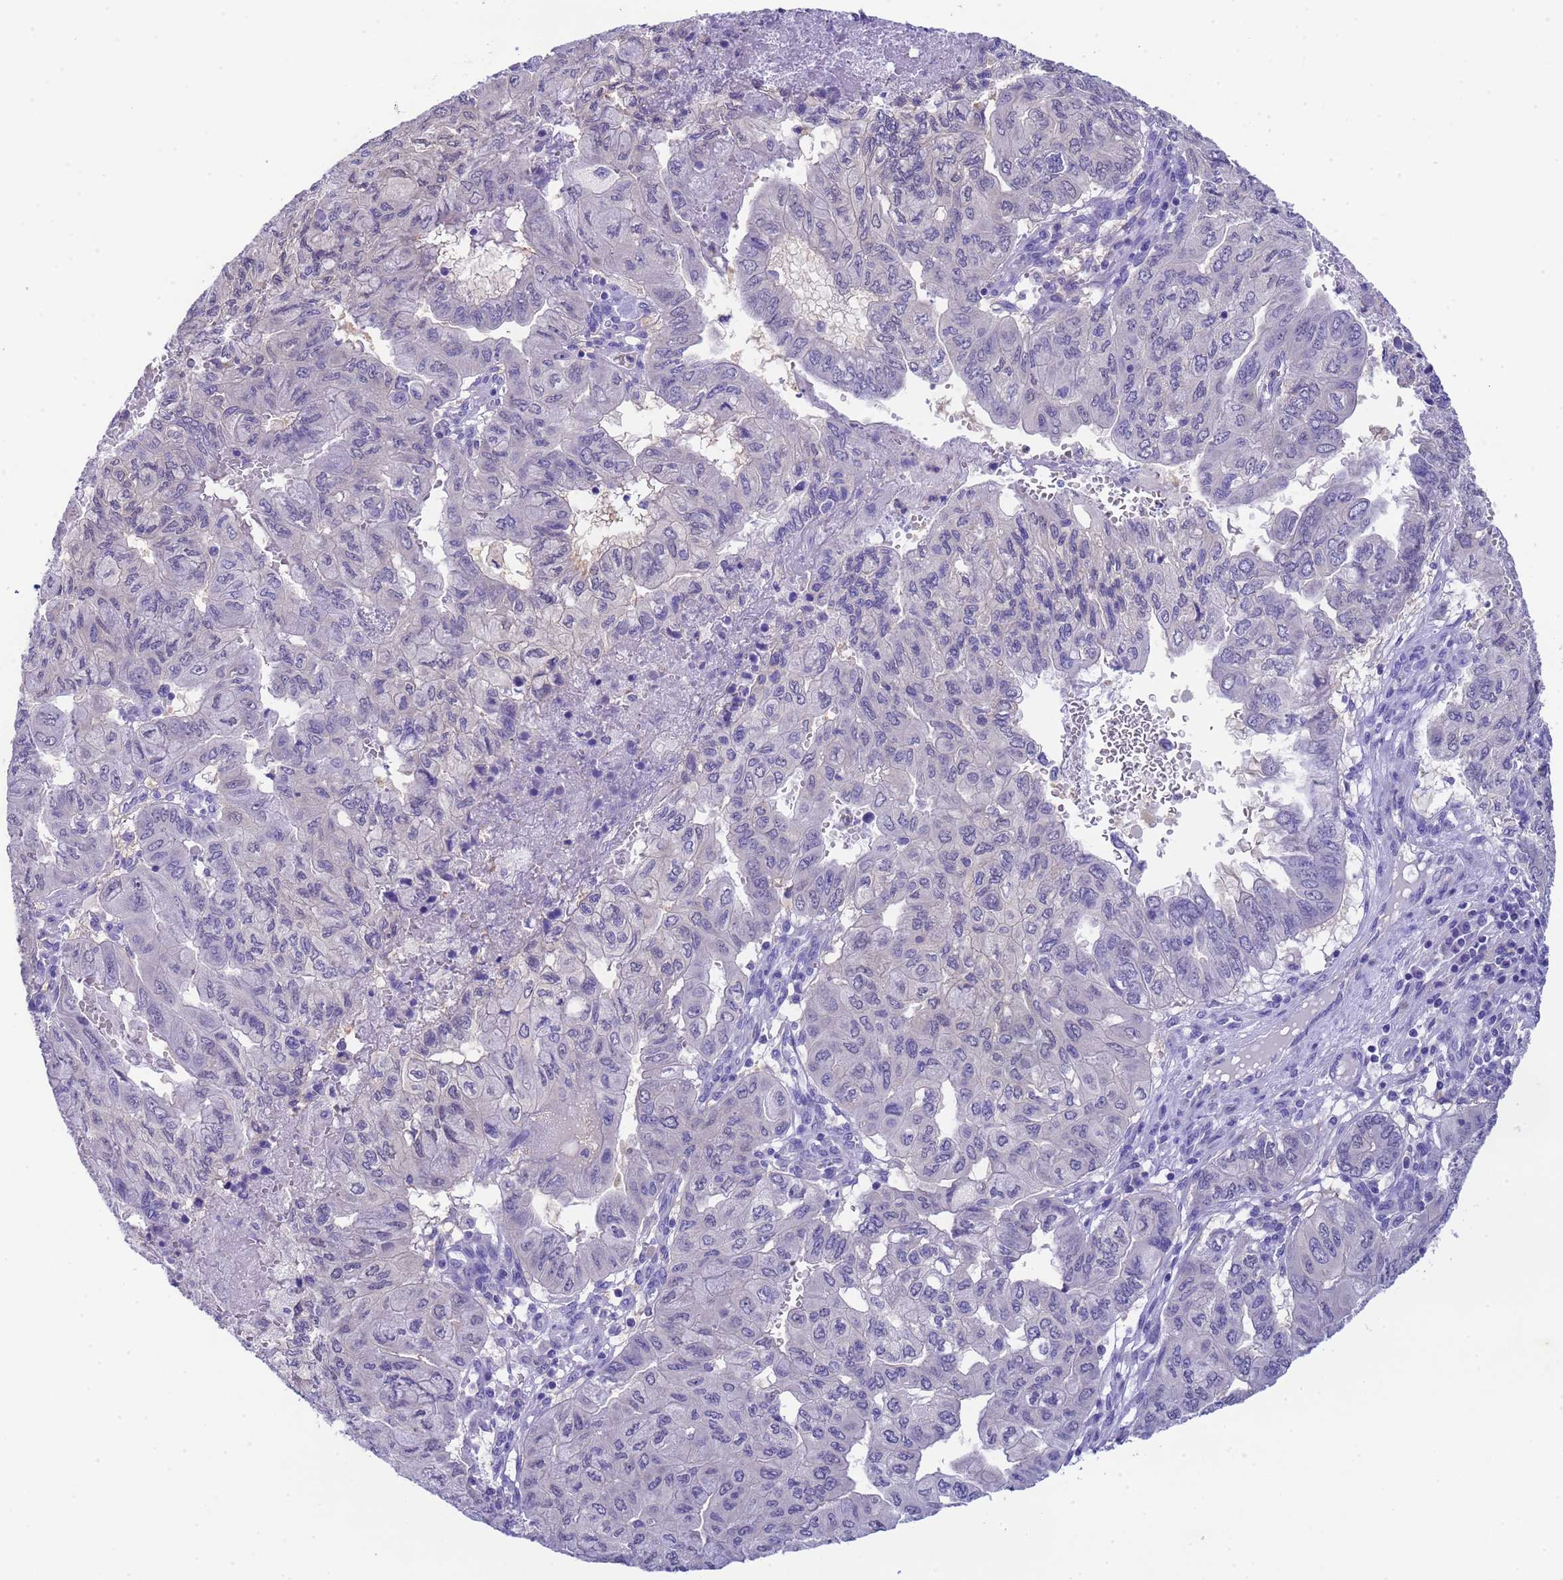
{"staining": {"intensity": "negative", "quantity": "none", "location": "none"}, "tissue": "pancreatic cancer", "cell_type": "Tumor cells", "image_type": "cancer", "snomed": [{"axis": "morphology", "description": "Adenocarcinoma, NOS"}, {"axis": "topography", "description": "Pancreas"}], "caption": "Adenocarcinoma (pancreatic) stained for a protein using IHC shows no positivity tumor cells.", "gene": "USP38", "patient": {"sex": "male", "age": 51}}